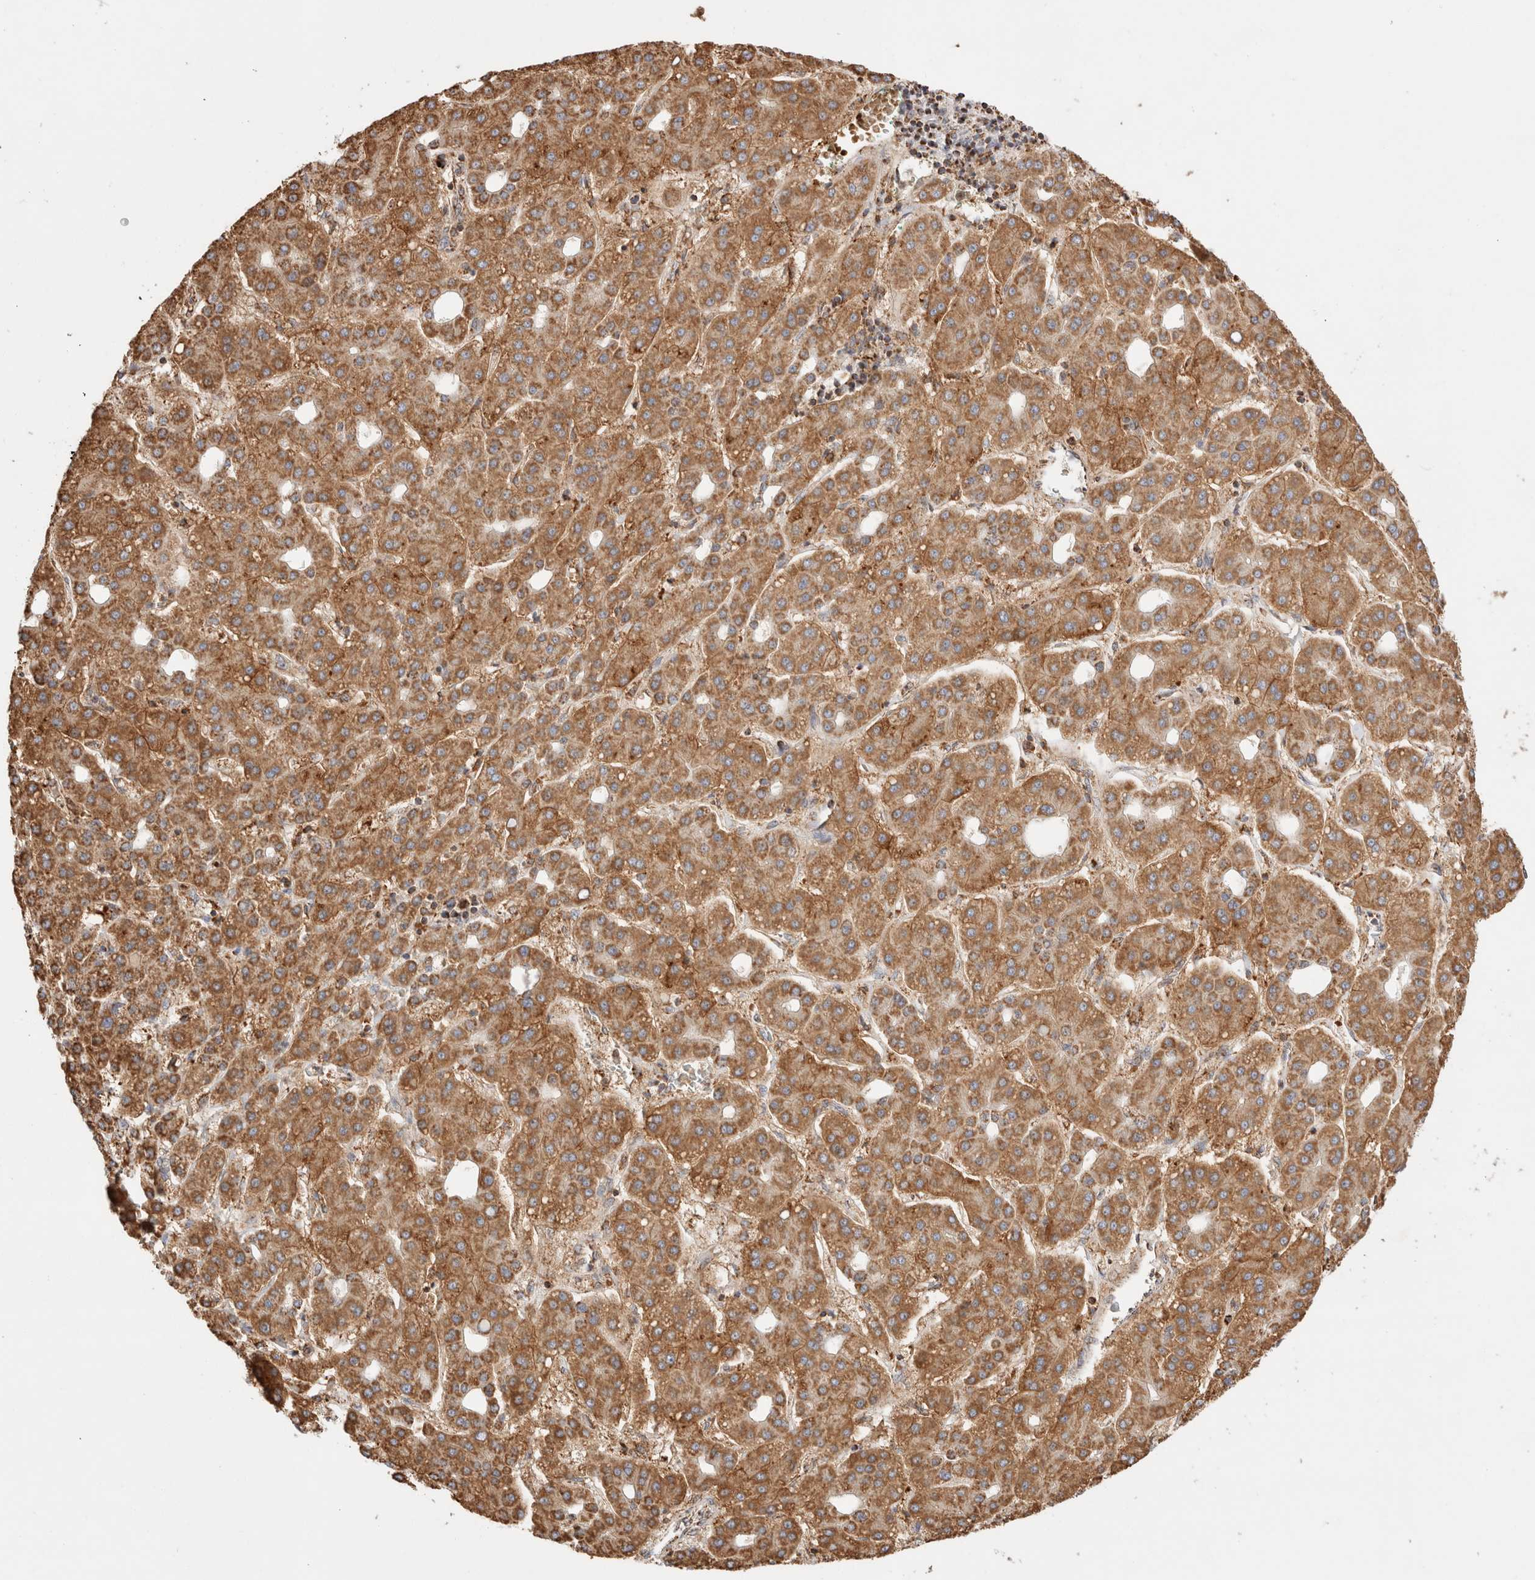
{"staining": {"intensity": "moderate", "quantity": ">75%", "location": "cytoplasmic/membranous"}, "tissue": "liver cancer", "cell_type": "Tumor cells", "image_type": "cancer", "snomed": [{"axis": "morphology", "description": "Carcinoma, Hepatocellular, NOS"}, {"axis": "topography", "description": "Liver"}], "caption": "Protein positivity by immunohistochemistry reveals moderate cytoplasmic/membranous staining in about >75% of tumor cells in liver hepatocellular carcinoma.", "gene": "TMPPE", "patient": {"sex": "male", "age": 65}}